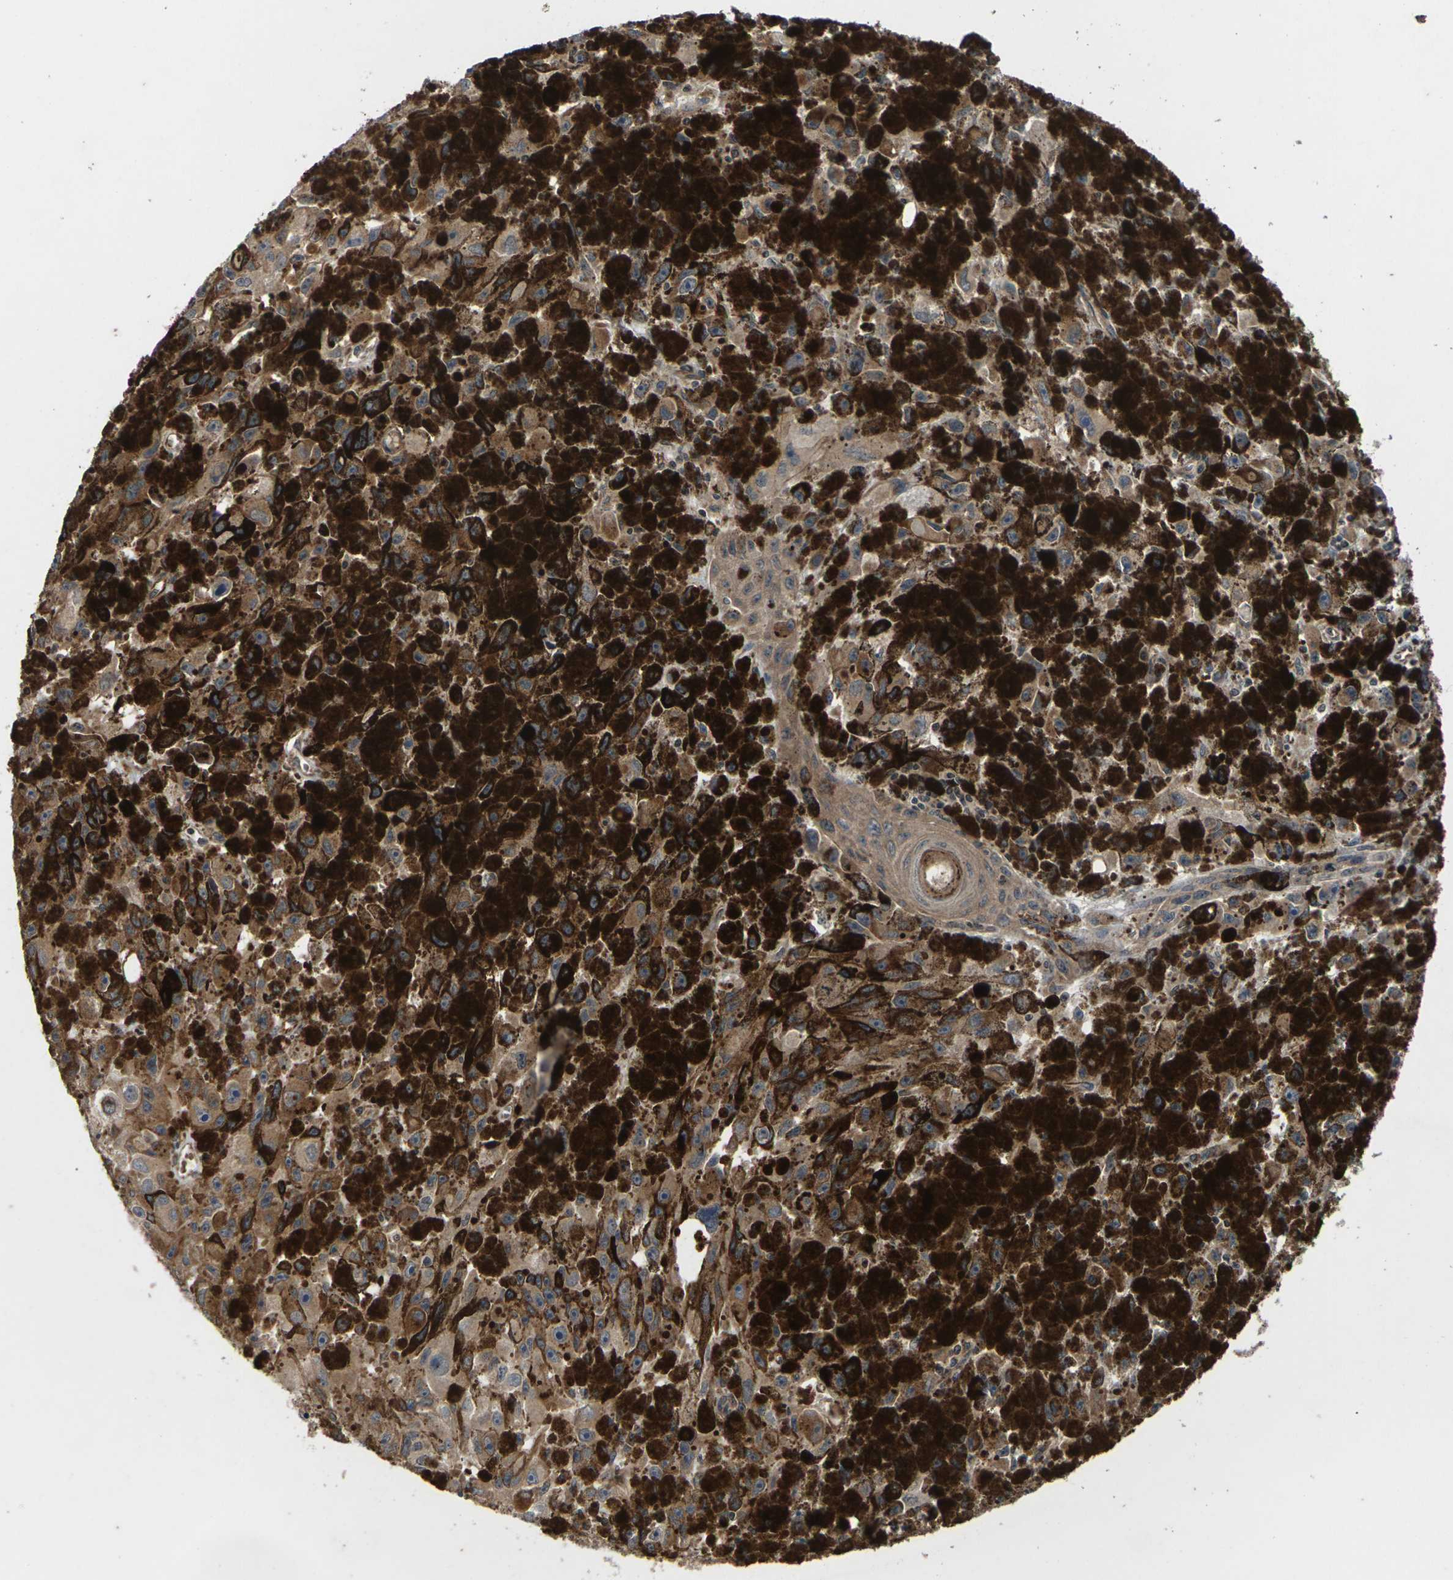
{"staining": {"intensity": "moderate", "quantity": ">75%", "location": "cytoplasmic/membranous"}, "tissue": "melanoma", "cell_type": "Tumor cells", "image_type": "cancer", "snomed": [{"axis": "morphology", "description": "Malignant melanoma, NOS"}, {"axis": "topography", "description": "Skin"}], "caption": "High-magnification brightfield microscopy of melanoma stained with DAB (brown) and counterstained with hematoxylin (blue). tumor cells exhibit moderate cytoplasmic/membranous expression is present in about>75% of cells. The staining is performed using DAB brown chromogen to label protein expression. The nuclei are counter-stained blue using hematoxylin.", "gene": "DKK2", "patient": {"sex": "female", "age": 104}}